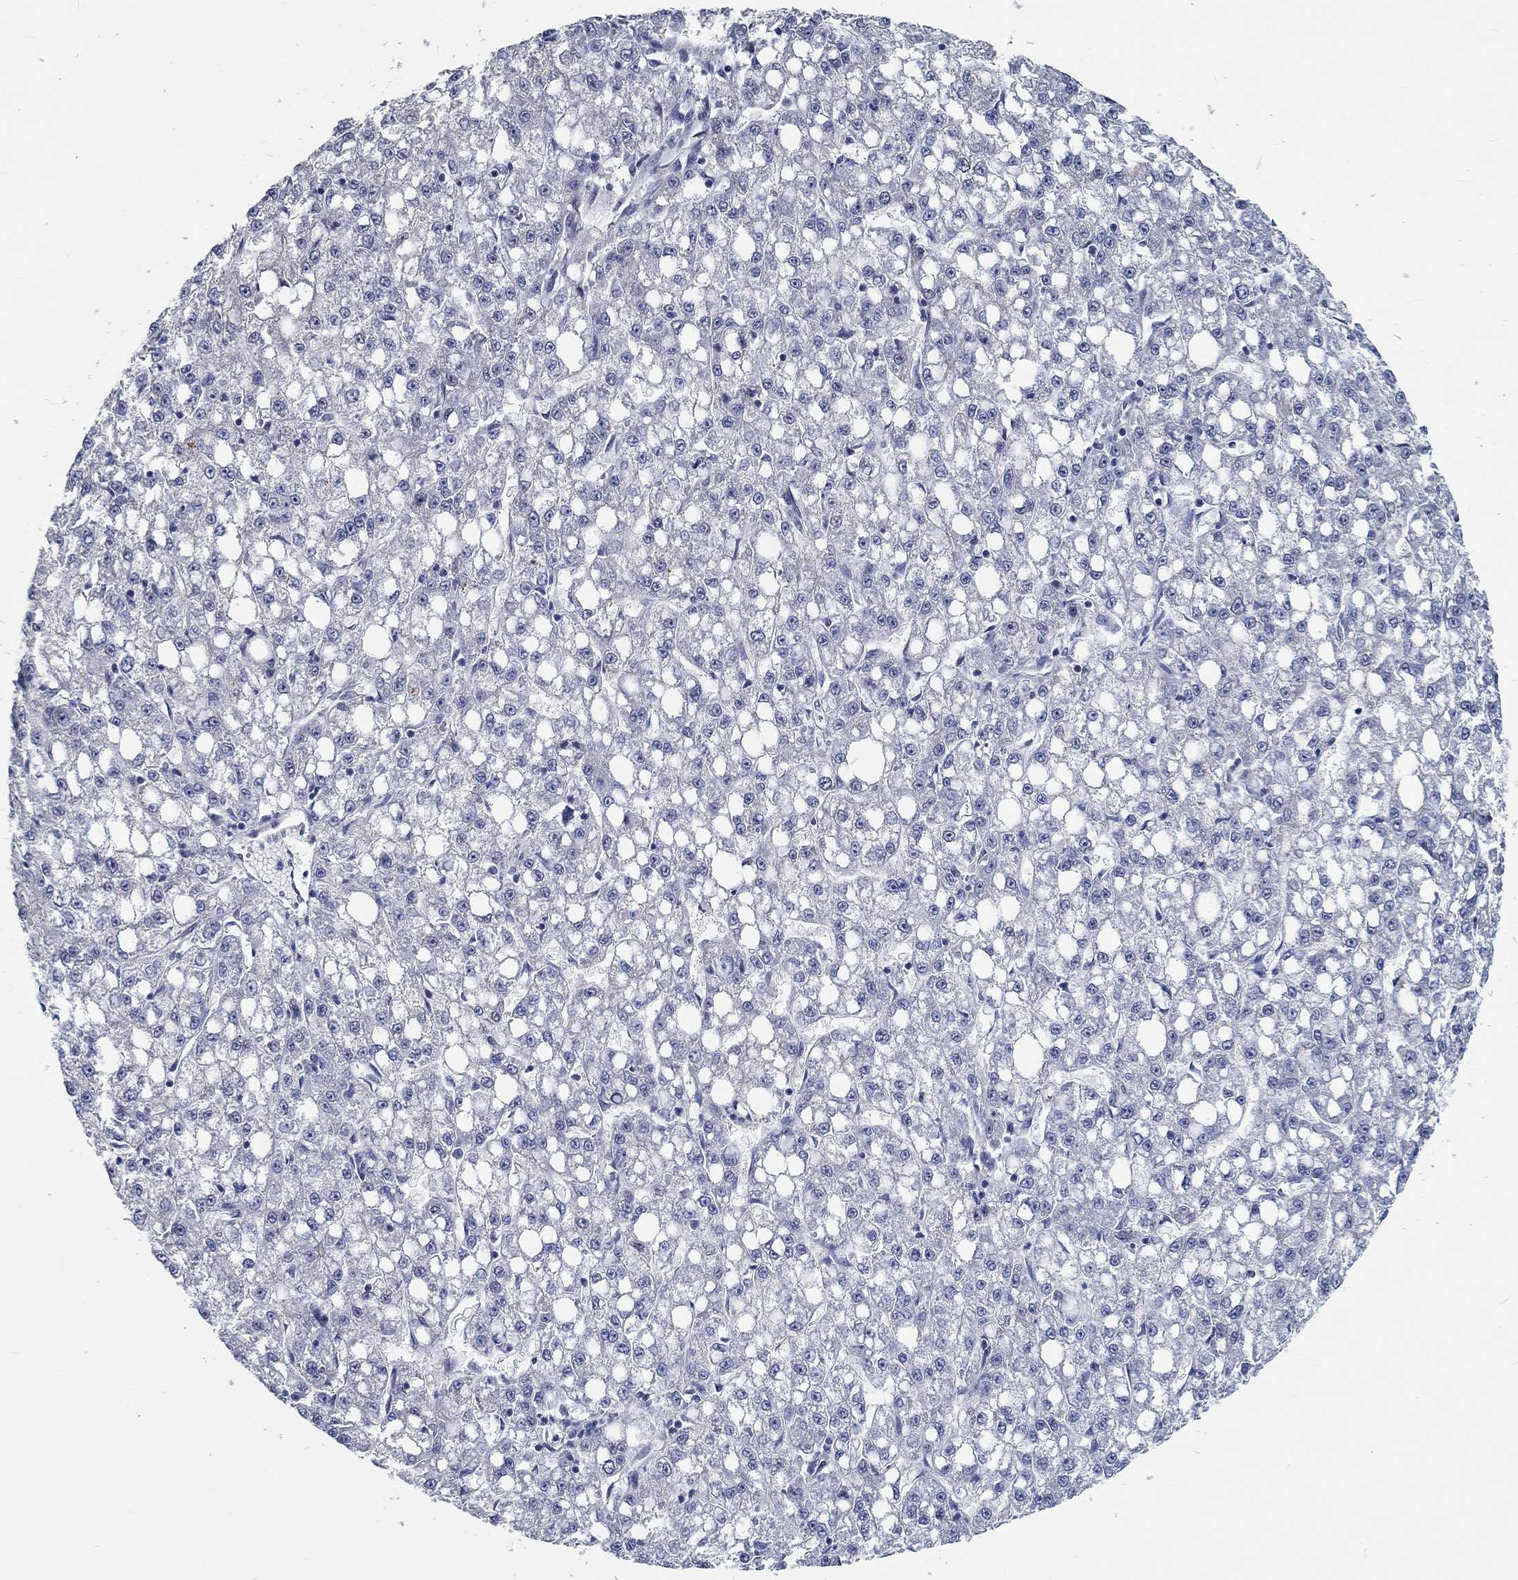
{"staining": {"intensity": "negative", "quantity": "none", "location": "none"}, "tissue": "liver cancer", "cell_type": "Tumor cells", "image_type": "cancer", "snomed": [{"axis": "morphology", "description": "Carcinoma, Hepatocellular, NOS"}, {"axis": "topography", "description": "Liver"}], "caption": "Liver cancer was stained to show a protein in brown. There is no significant expression in tumor cells. Brightfield microscopy of immunohistochemistry stained with DAB (3,3'-diaminobenzidine) (brown) and hematoxylin (blue), captured at high magnification.", "gene": "MYBPC1", "patient": {"sex": "female", "age": 65}}